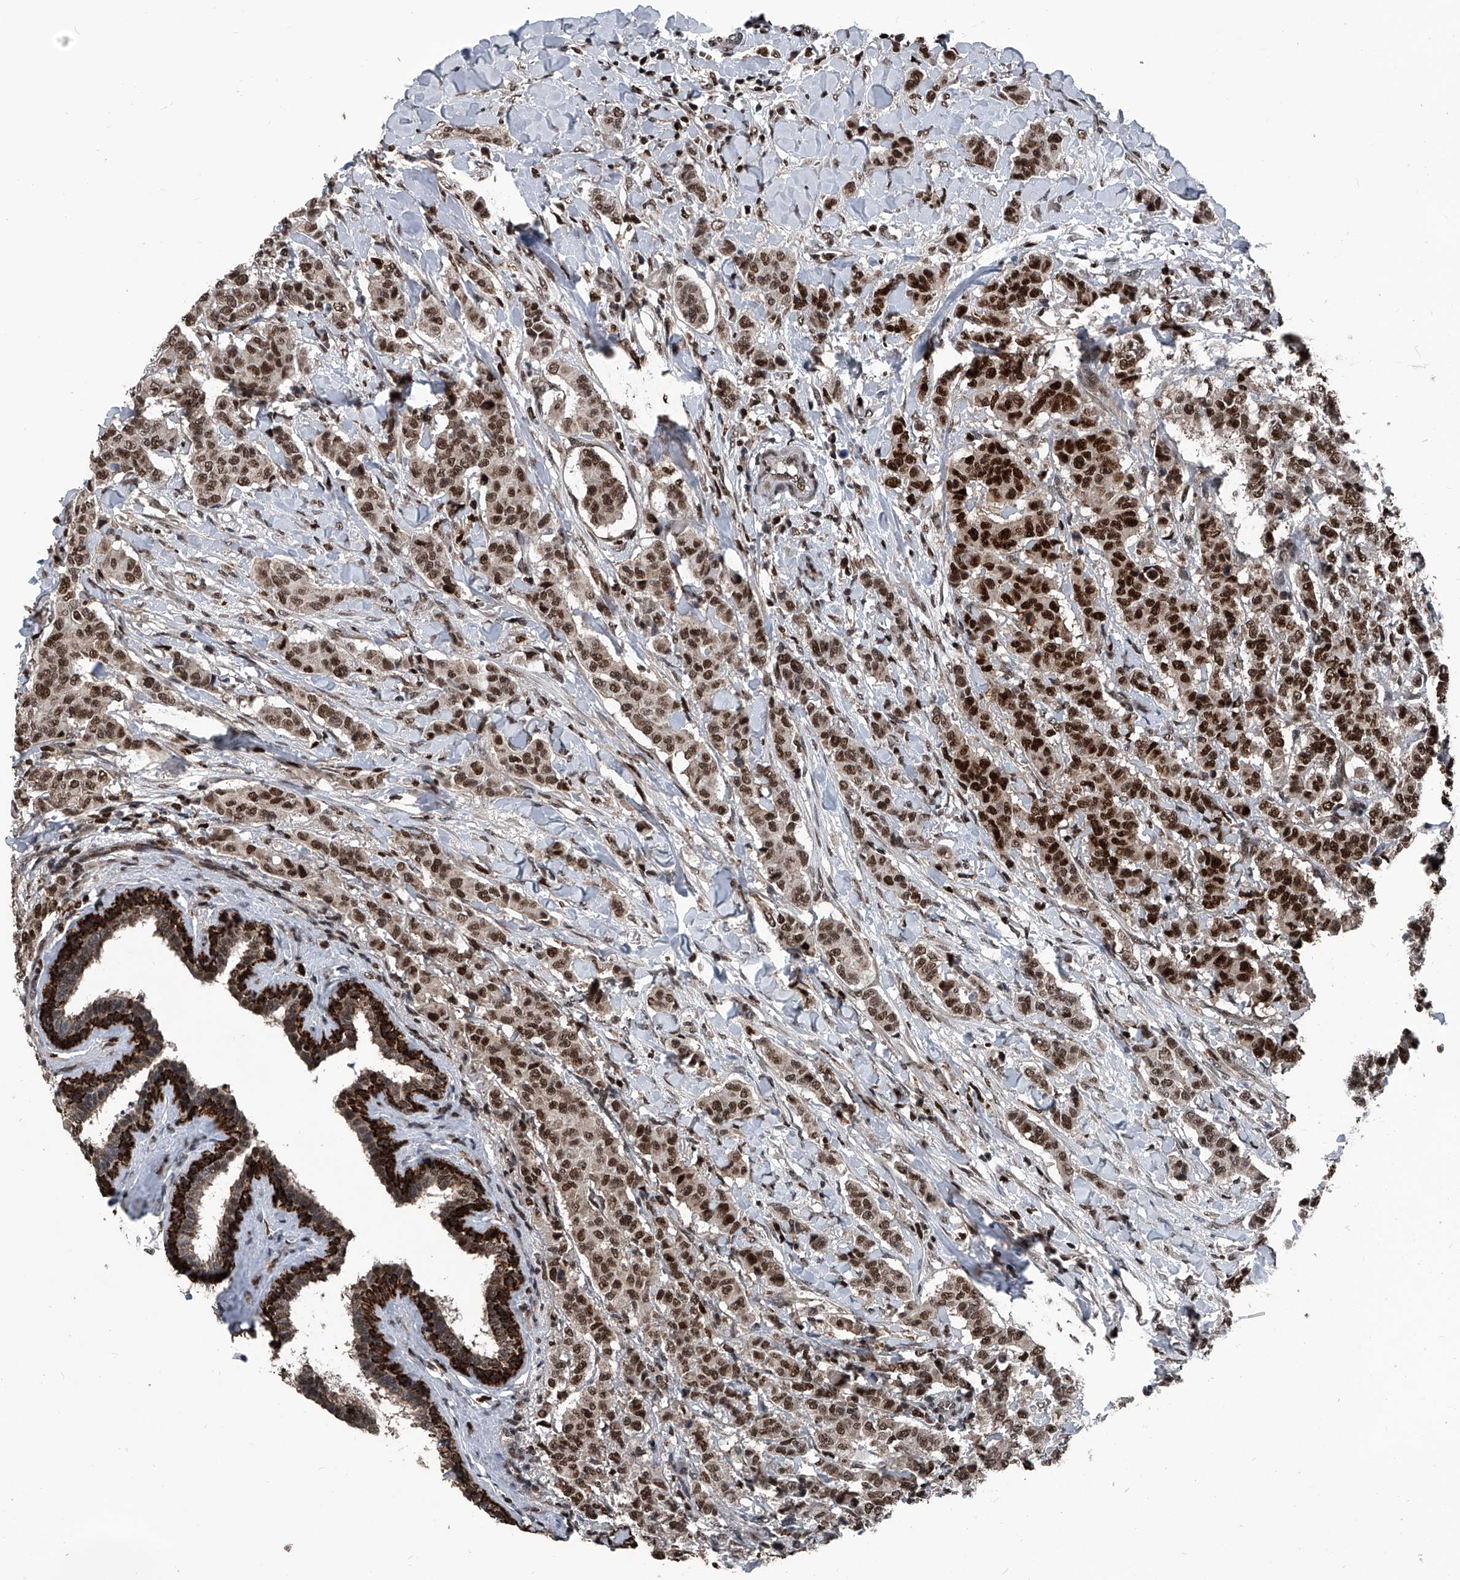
{"staining": {"intensity": "strong", "quantity": ">75%", "location": "nuclear"}, "tissue": "breast cancer", "cell_type": "Tumor cells", "image_type": "cancer", "snomed": [{"axis": "morphology", "description": "Duct carcinoma"}, {"axis": "topography", "description": "Breast"}], "caption": "A high-resolution micrograph shows immunohistochemistry staining of breast cancer (infiltrating ductal carcinoma), which reveals strong nuclear expression in about >75% of tumor cells.", "gene": "FKBP5", "patient": {"sex": "female", "age": 40}}